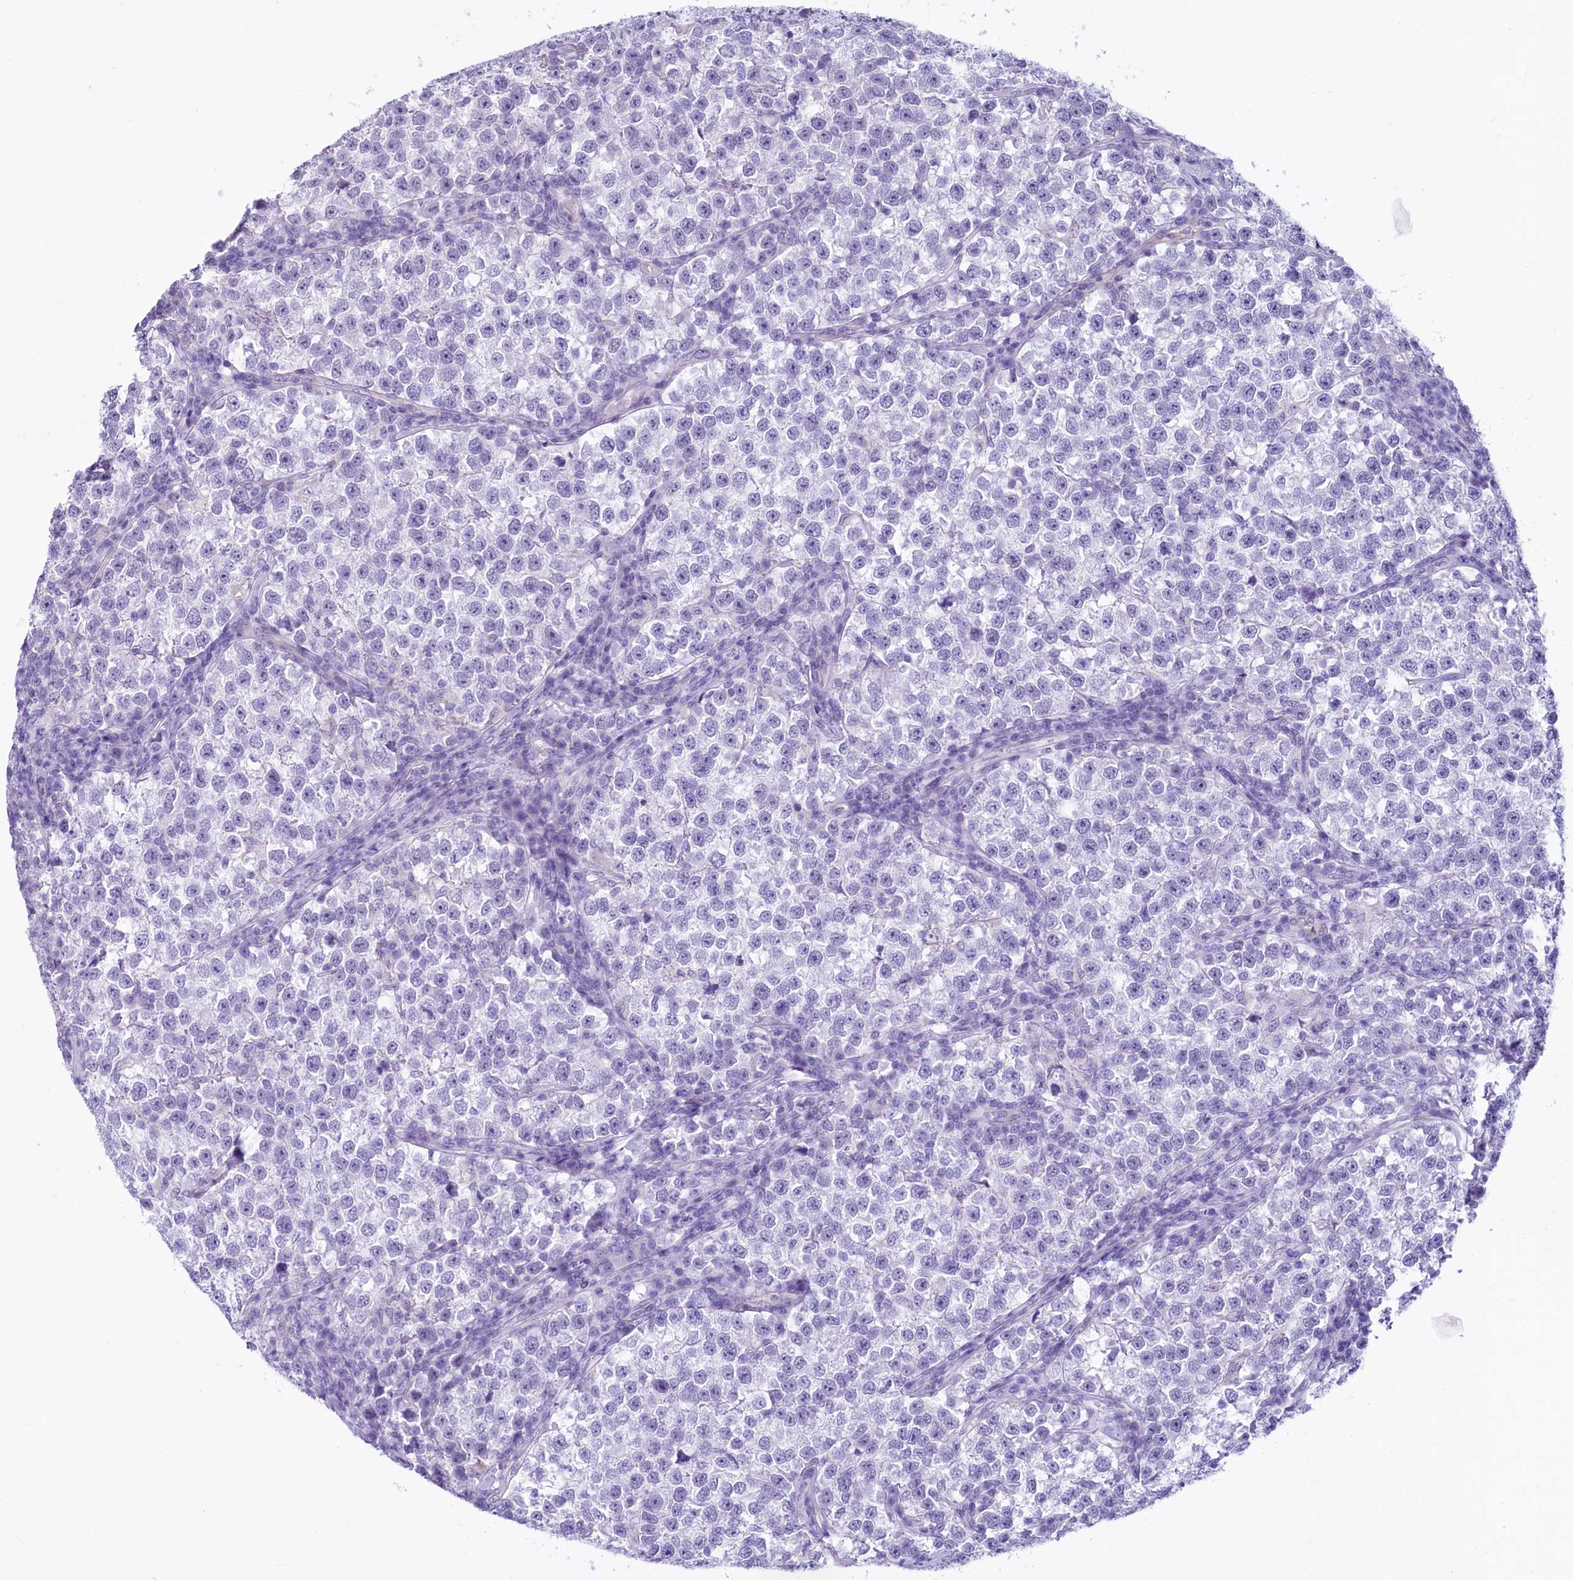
{"staining": {"intensity": "negative", "quantity": "none", "location": "none"}, "tissue": "testis cancer", "cell_type": "Tumor cells", "image_type": "cancer", "snomed": [{"axis": "morphology", "description": "Normal tissue, NOS"}, {"axis": "morphology", "description": "Seminoma, NOS"}, {"axis": "topography", "description": "Testis"}], "caption": "The immunohistochemistry histopathology image has no significant staining in tumor cells of testis cancer (seminoma) tissue.", "gene": "PROCR", "patient": {"sex": "male", "age": 43}}